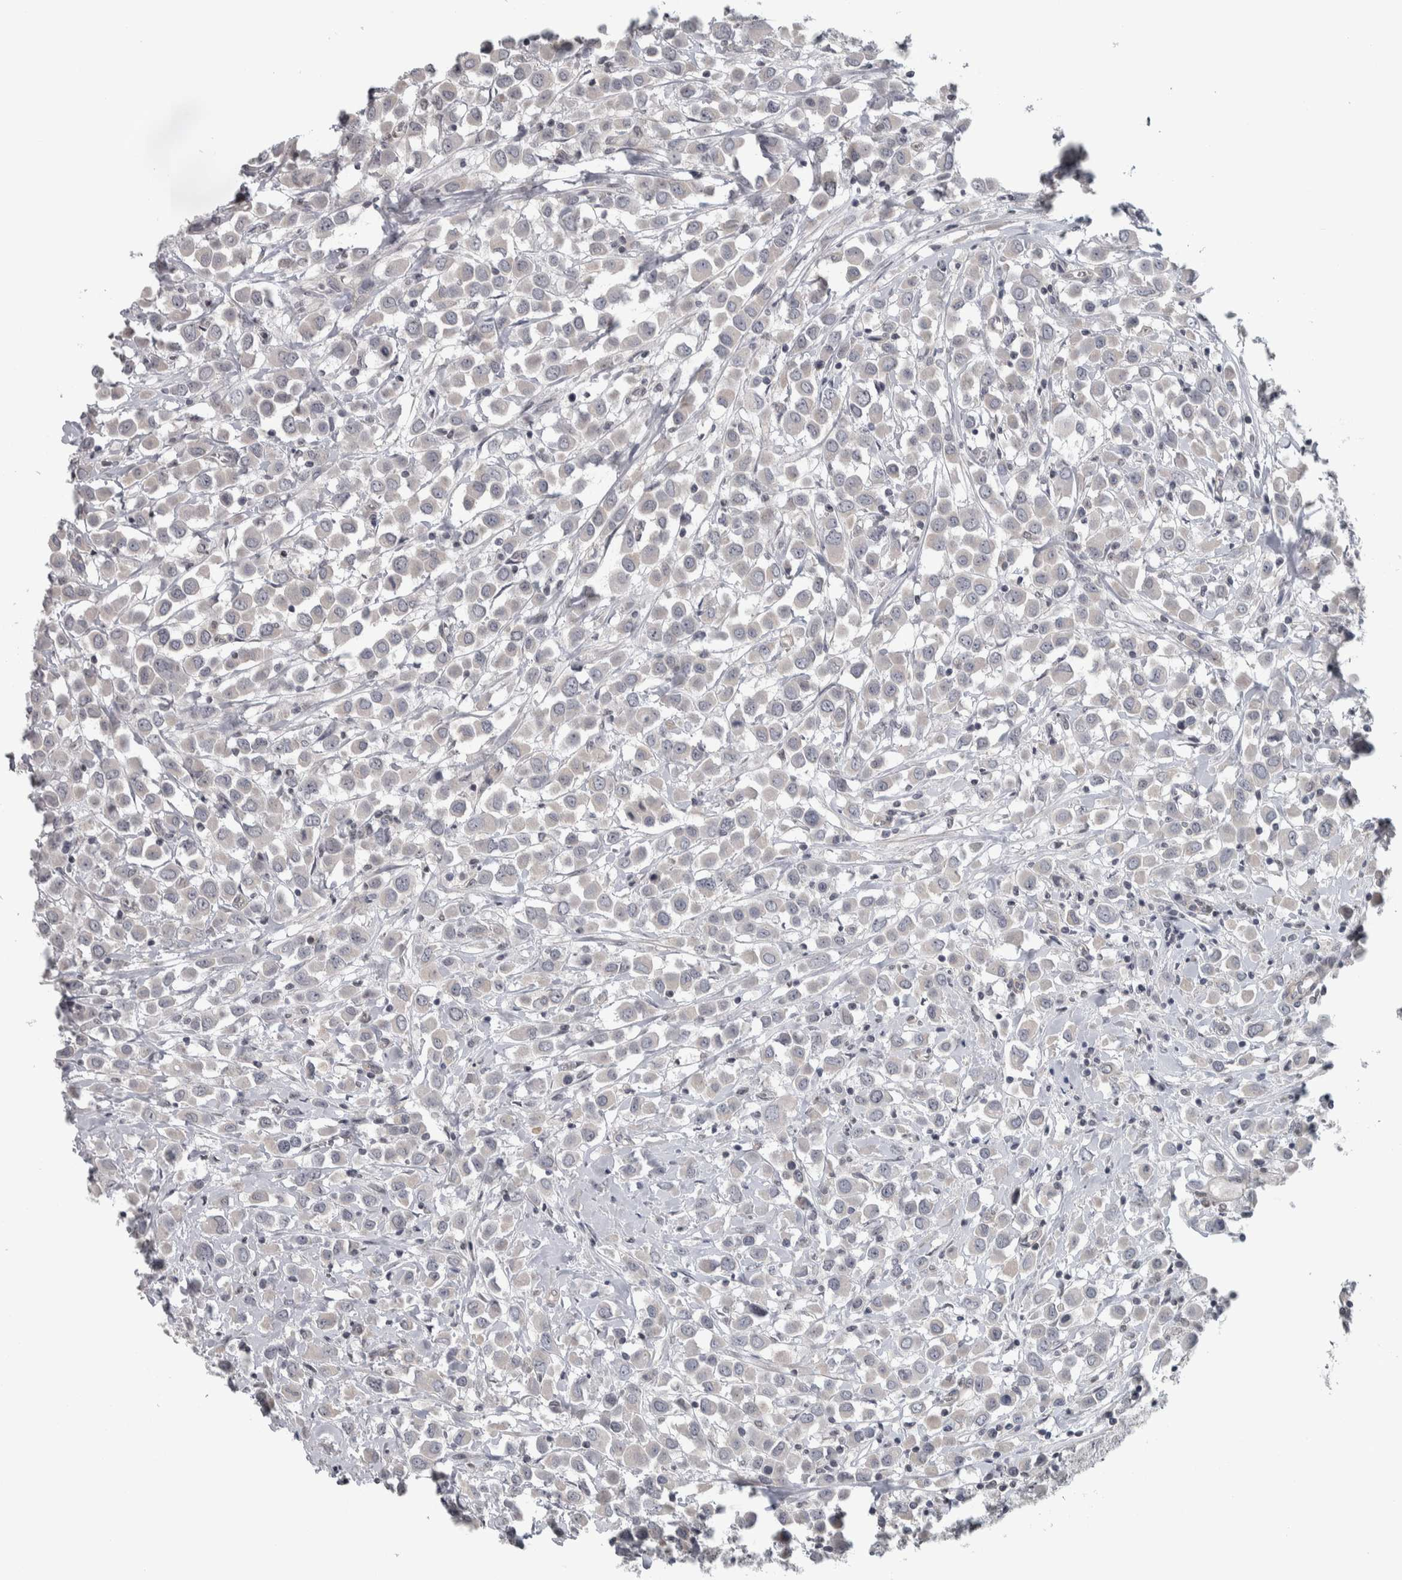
{"staining": {"intensity": "negative", "quantity": "none", "location": "none"}, "tissue": "breast cancer", "cell_type": "Tumor cells", "image_type": "cancer", "snomed": [{"axis": "morphology", "description": "Duct carcinoma"}, {"axis": "topography", "description": "Breast"}], "caption": "Human breast cancer stained for a protein using immunohistochemistry shows no positivity in tumor cells.", "gene": "CWC27", "patient": {"sex": "female", "age": 61}}